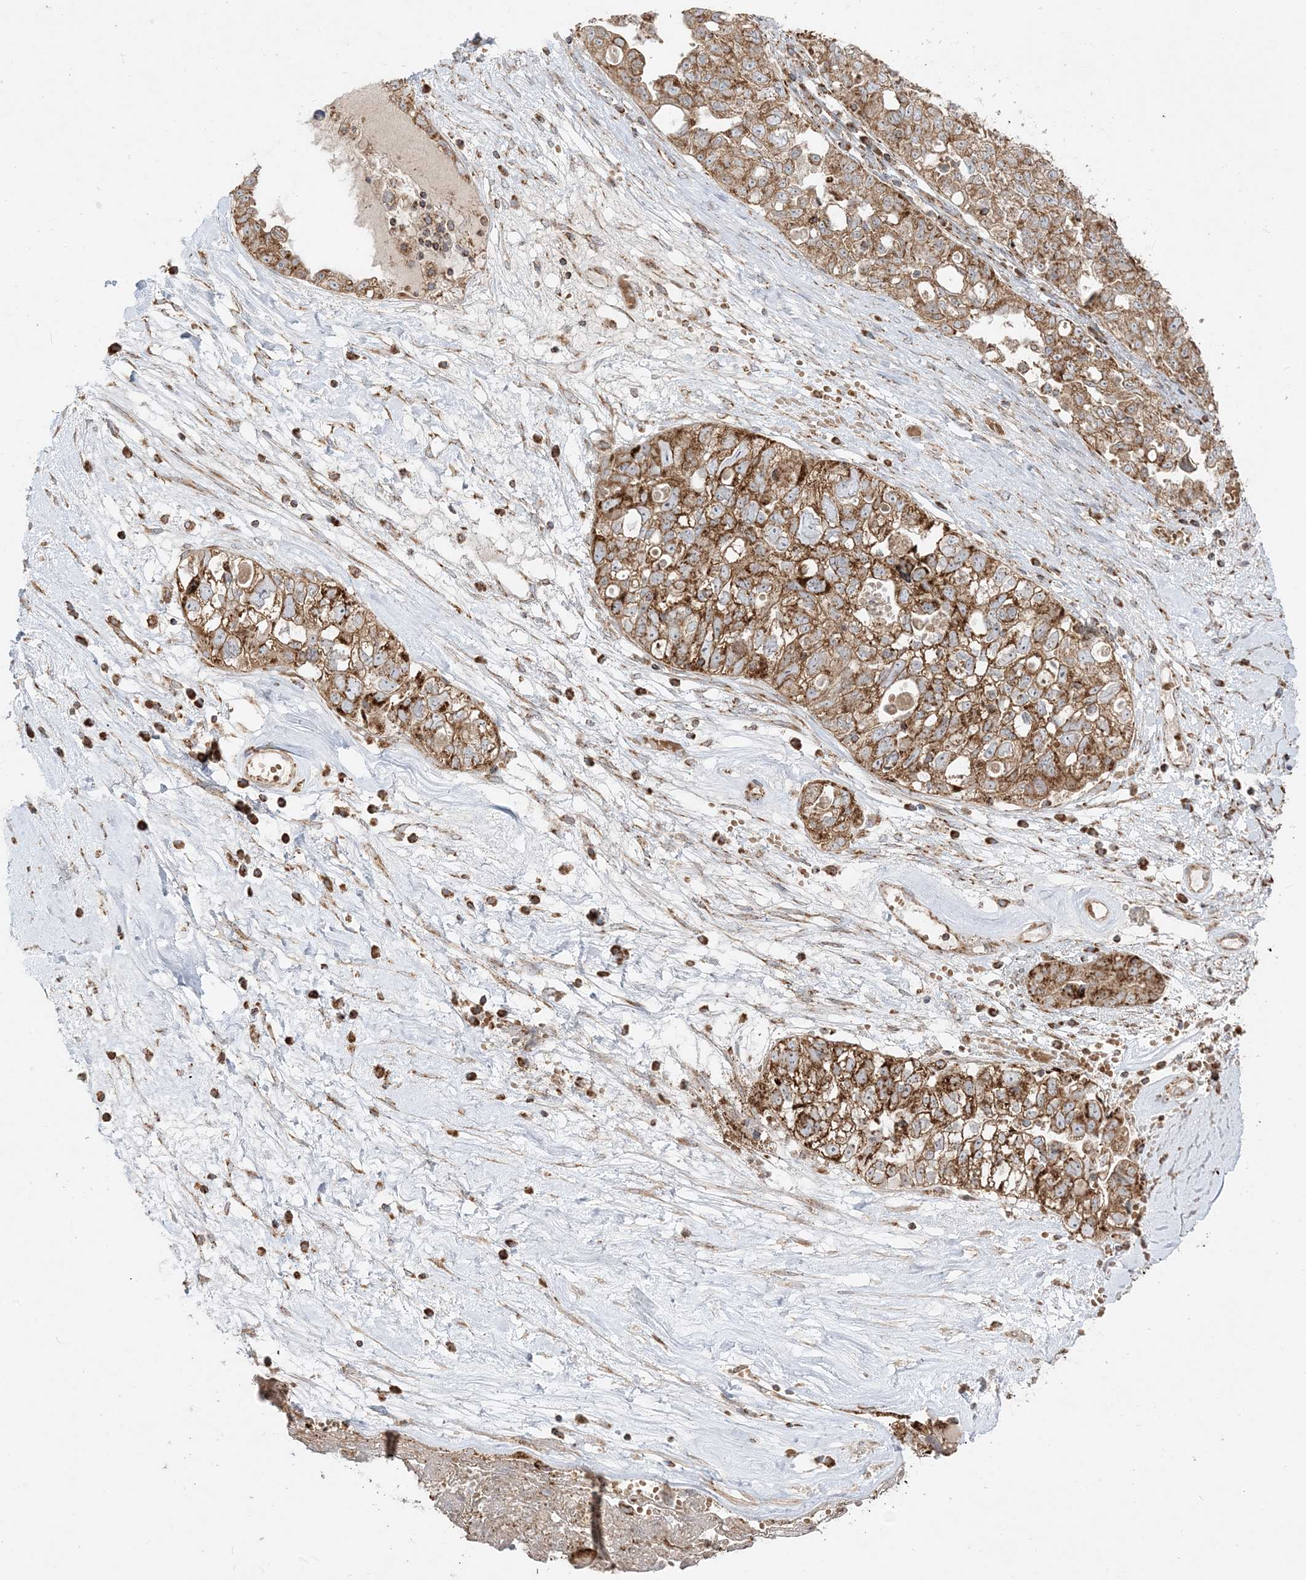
{"staining": {"intensity": "strong", "quantity": ">75%", "location": "cytoplasmic/membranous"}, "tissue": "ovarian cancer", "cell_type": "Tumor cells", "image_type": "cancer", "snomed": [{"axis": "morphology", "description": "Carcinoma, NOS"}, {"axis": "morphology", "description": "Cystadenocarcinoma, serous, NOS"}, {"axis": "topography", "description": "Ovary"}], "caption": "IHC micrograph of neoplastic tissue: ovarian cancer stained using immunohistochemistry (IHC) reveals high levels of strong protein expression localized specifically in the cytoplasmic/membranous of tumor cells, appearing as a cytoplasmic/membranous brown color.", "gene": "AARS2", "patient": {"sex": "female", "age": 69}}